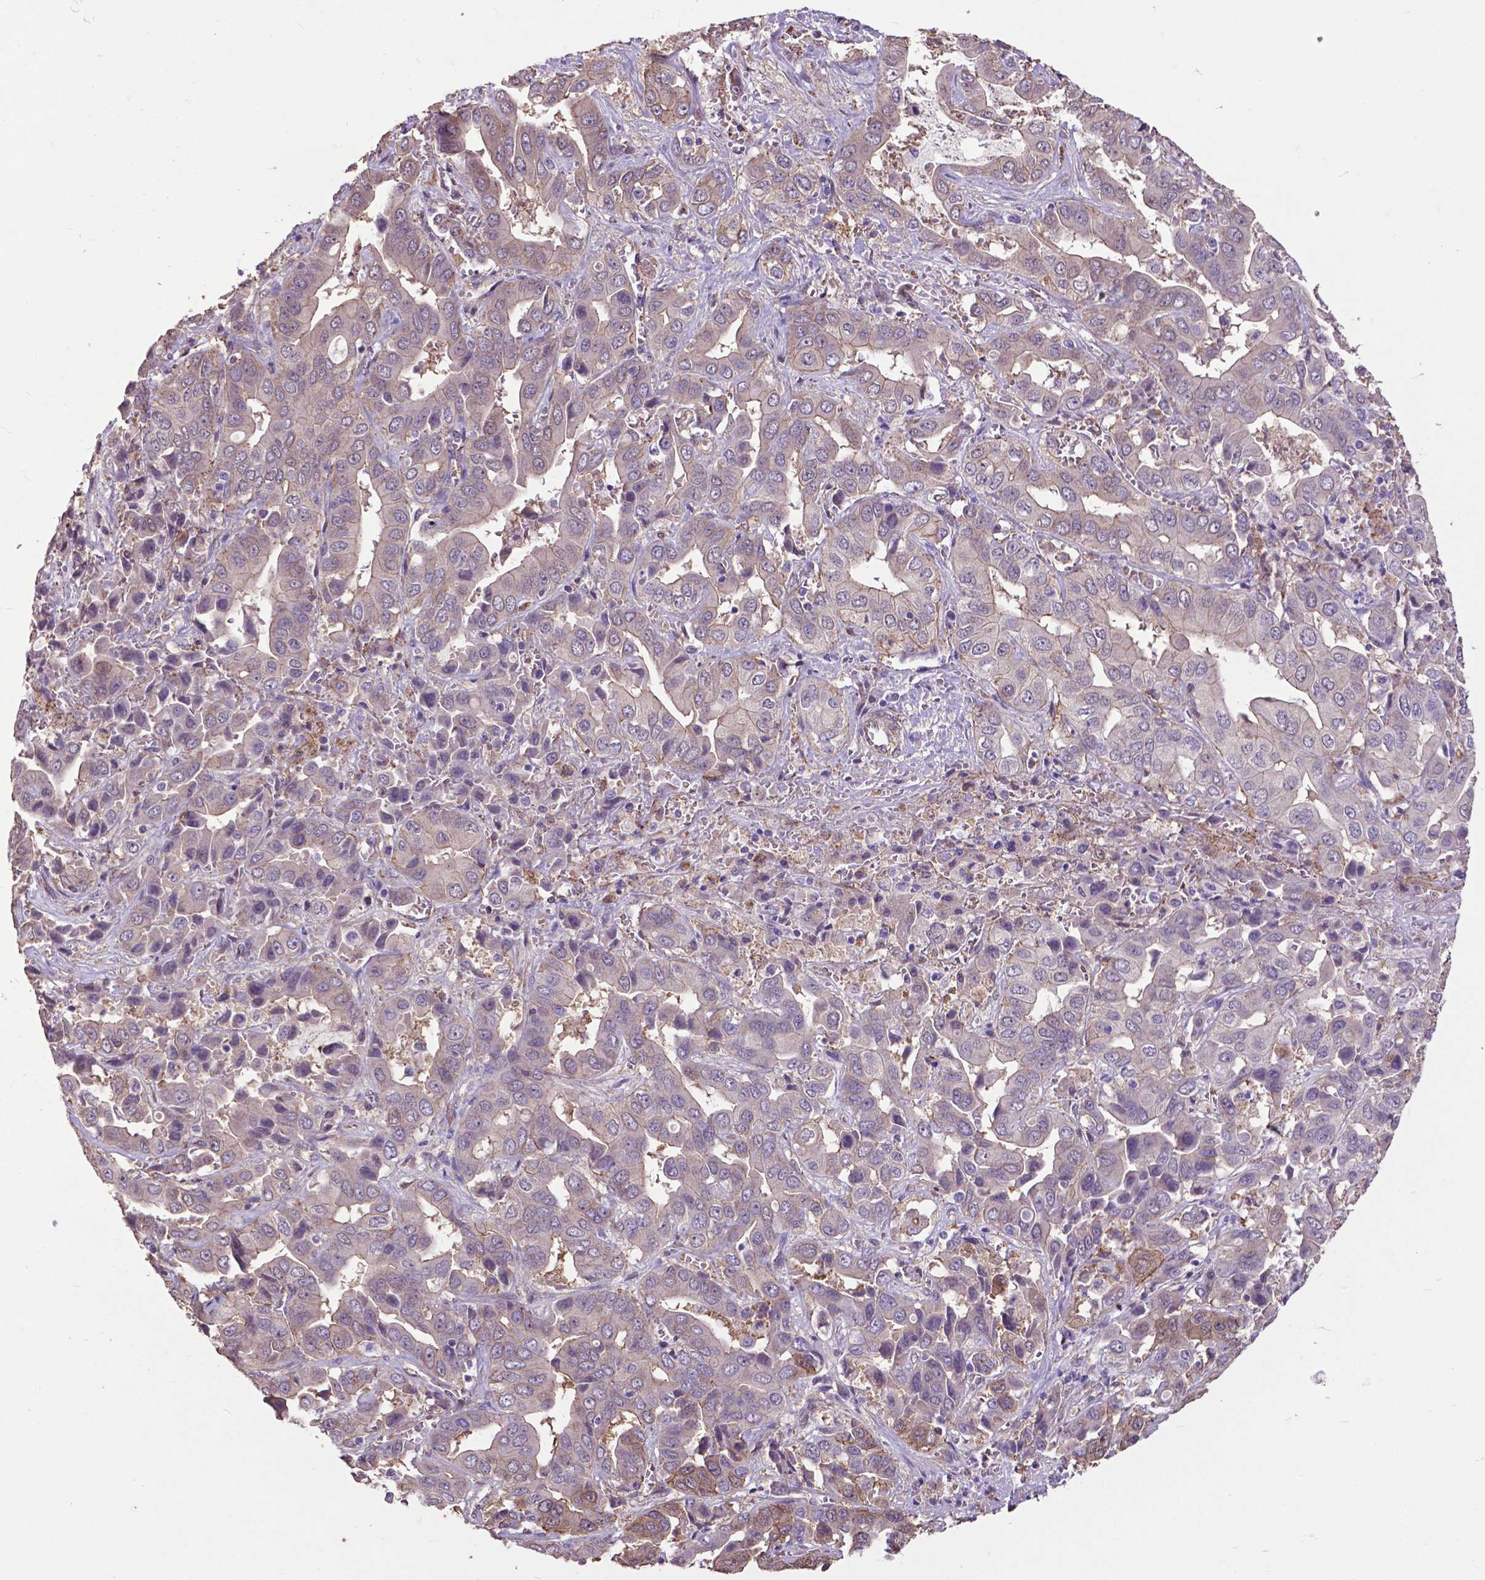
{"staining": {"intensity": "negative", "quantity": "none", "location": "none"}, "tissue": "liver cancer", "cell_type": "Tumor cells", "image_type": "cancer", "snomed": [{"axis": "morphology", "description": "Cholangiocarcinoma"}, {"axis": "topography", "description": "Liver"}], "caption": "There is no significant positivity in tumor cells of cholangiocarcinoma (liver).", "gene": "PDLIM1", "patient": {"sex": "female", "age": 52}}